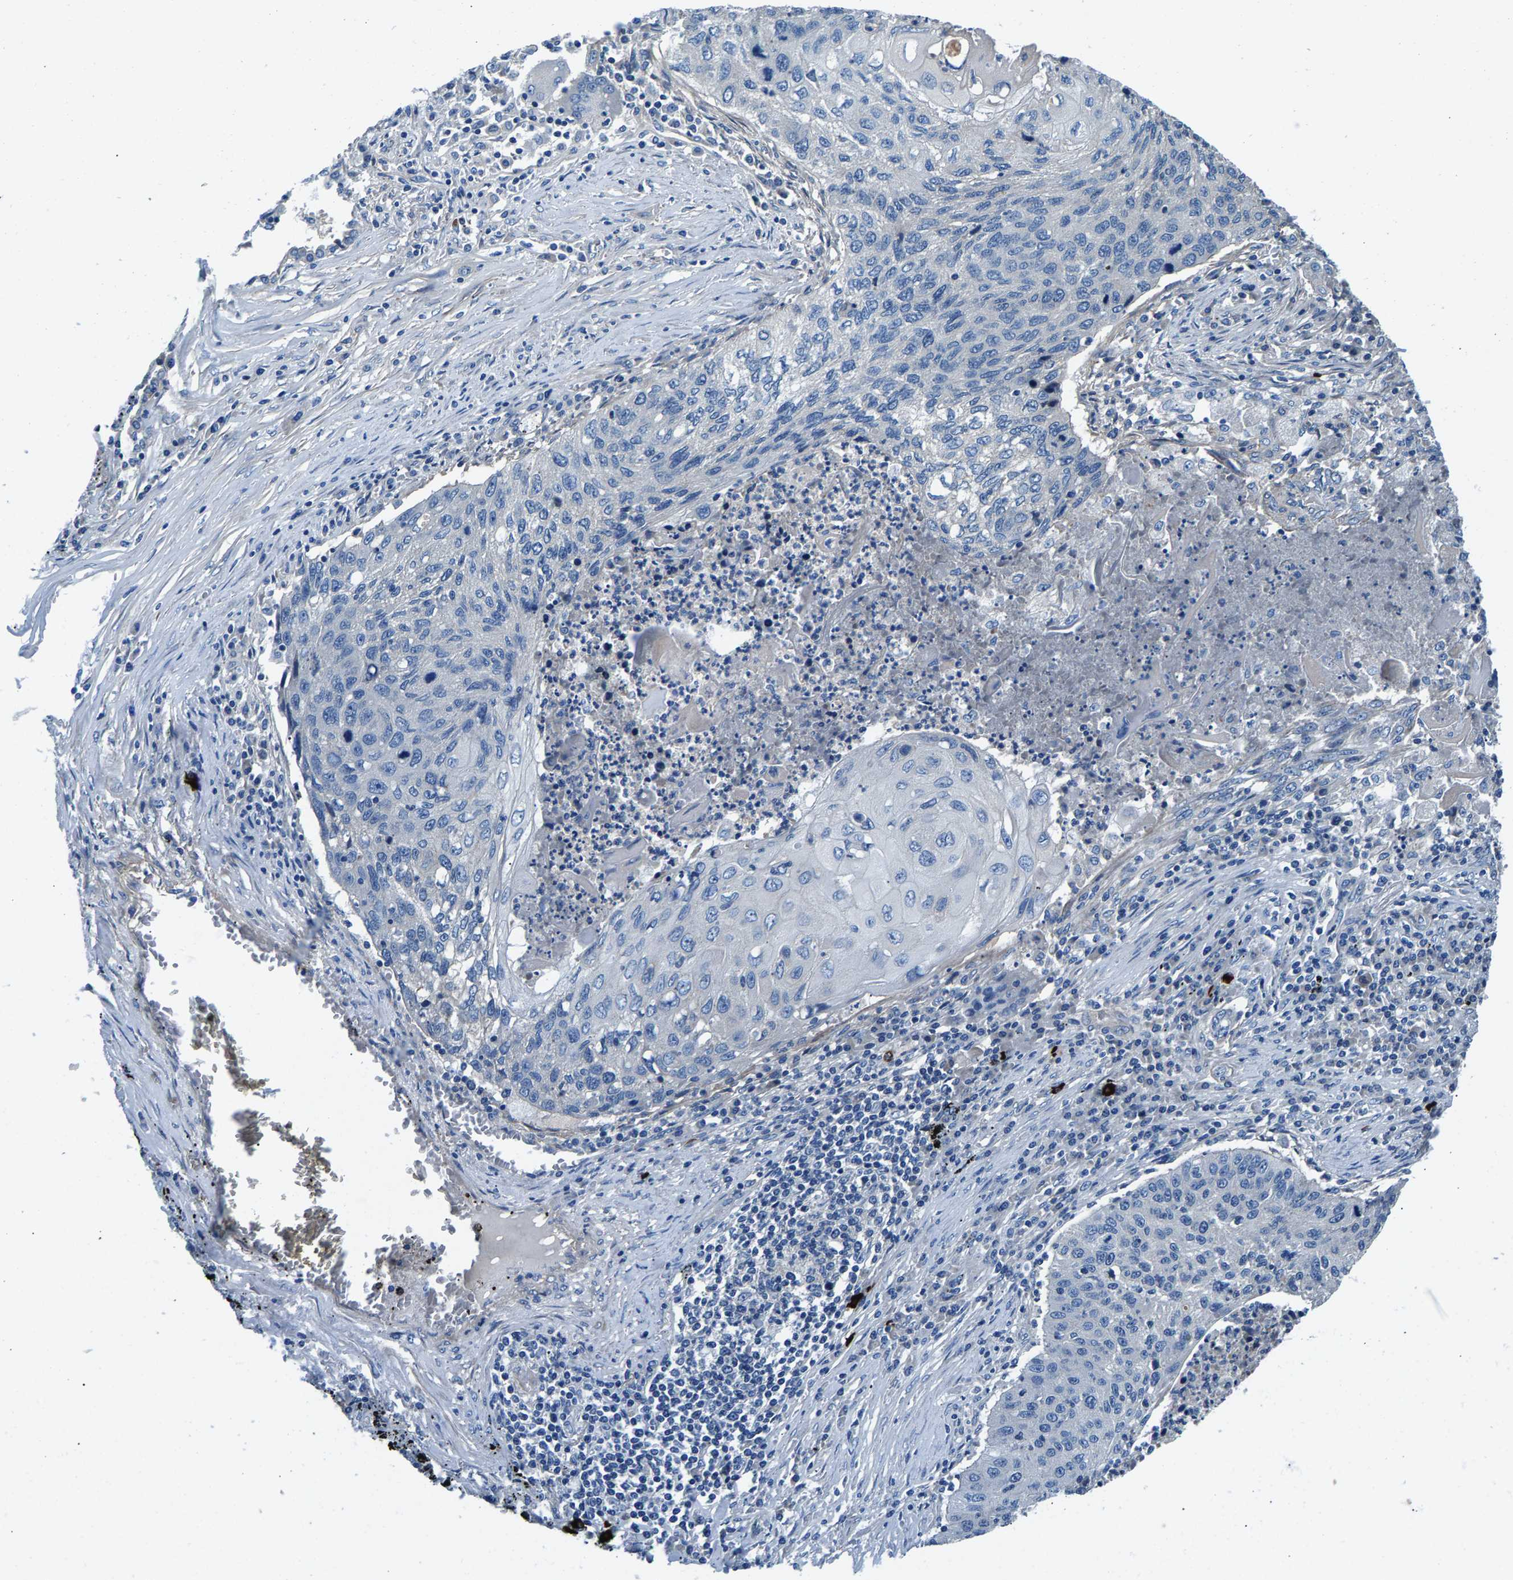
{"staining": {"intensity": "negative", "quantity": "none", "location": "none"}, "tissue": "lung cancer", "cell_type": "Tumor cells", "image_type": "cancer", "snomed": [{"axis": "morphology", "description": "Squamous cell carcinoma, NOS"}, {"axis": "topography", "description": "Lung"}], "caption": "An immunohistochemistry (IHC) histopathology image of lung cancer is shown. There is no staining in tumor cells of lung cancer.", "gene": "CDRT4", "patient": {"sex": "female", "age": 63}}